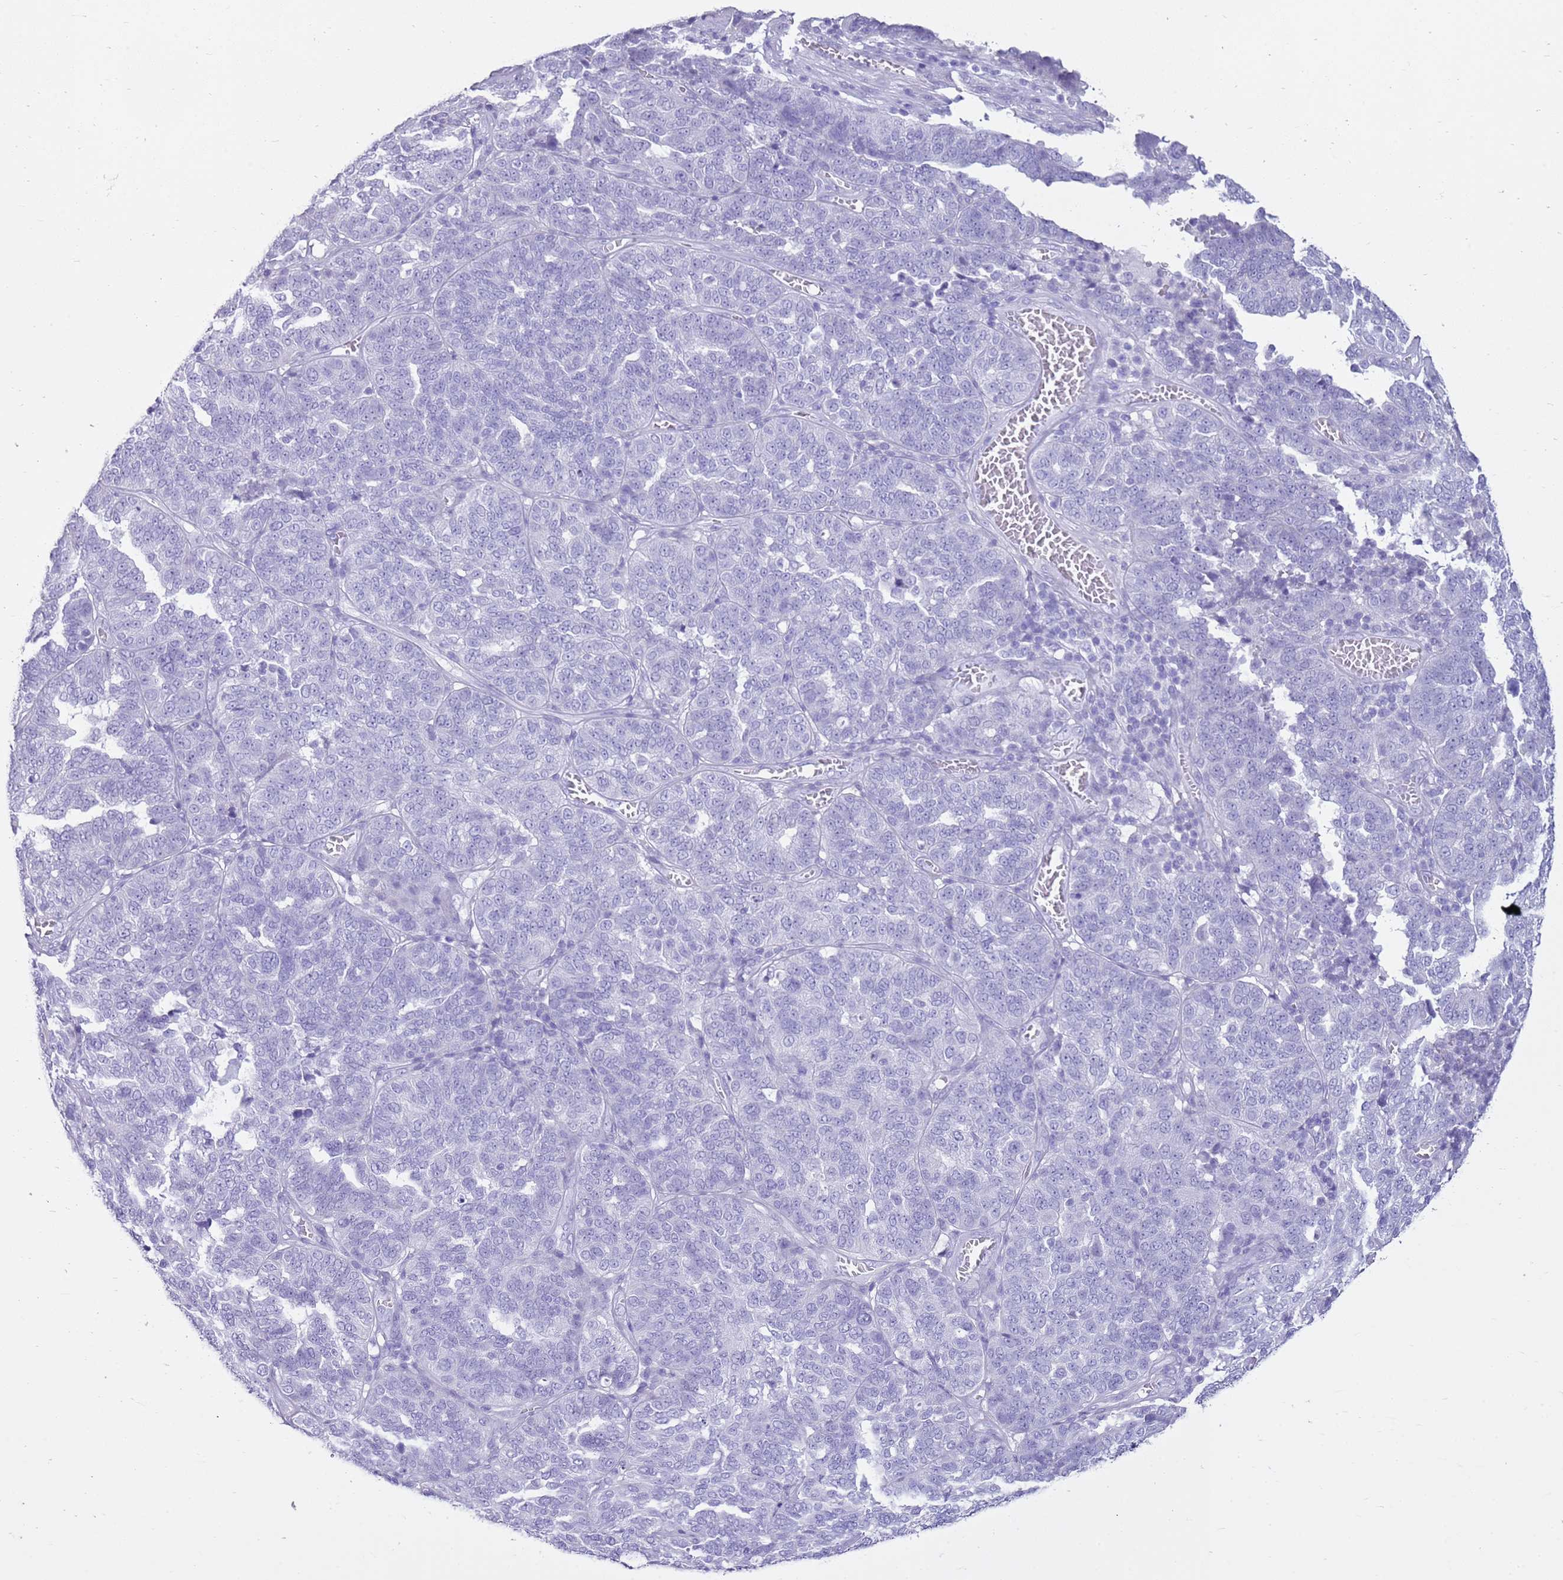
{"staining": {"intensity": "negative", "quantity": "none", "location": "none"}, "tissue": "ovarian cancer", "cell_type": "Tumor cells", "image_type": "cancer", "snomed": [{"axis": "morphology", "description": "Cystadenocarcinoma, serous, NOS"}, {"axis": "topography", "description": "Ovary"}], "caption": "Immunohistochemistry (IHC) of serous cystadenocarcinoma (ovarian) exhibits no expression in tumor cells. (Stains: DAB immunohistochemistry with hematoxylin counter stain, Microscopy: brightfield microscopy at high magnification).", "gene": "CA8", "patient": {"sex": "female", "age": 59}}